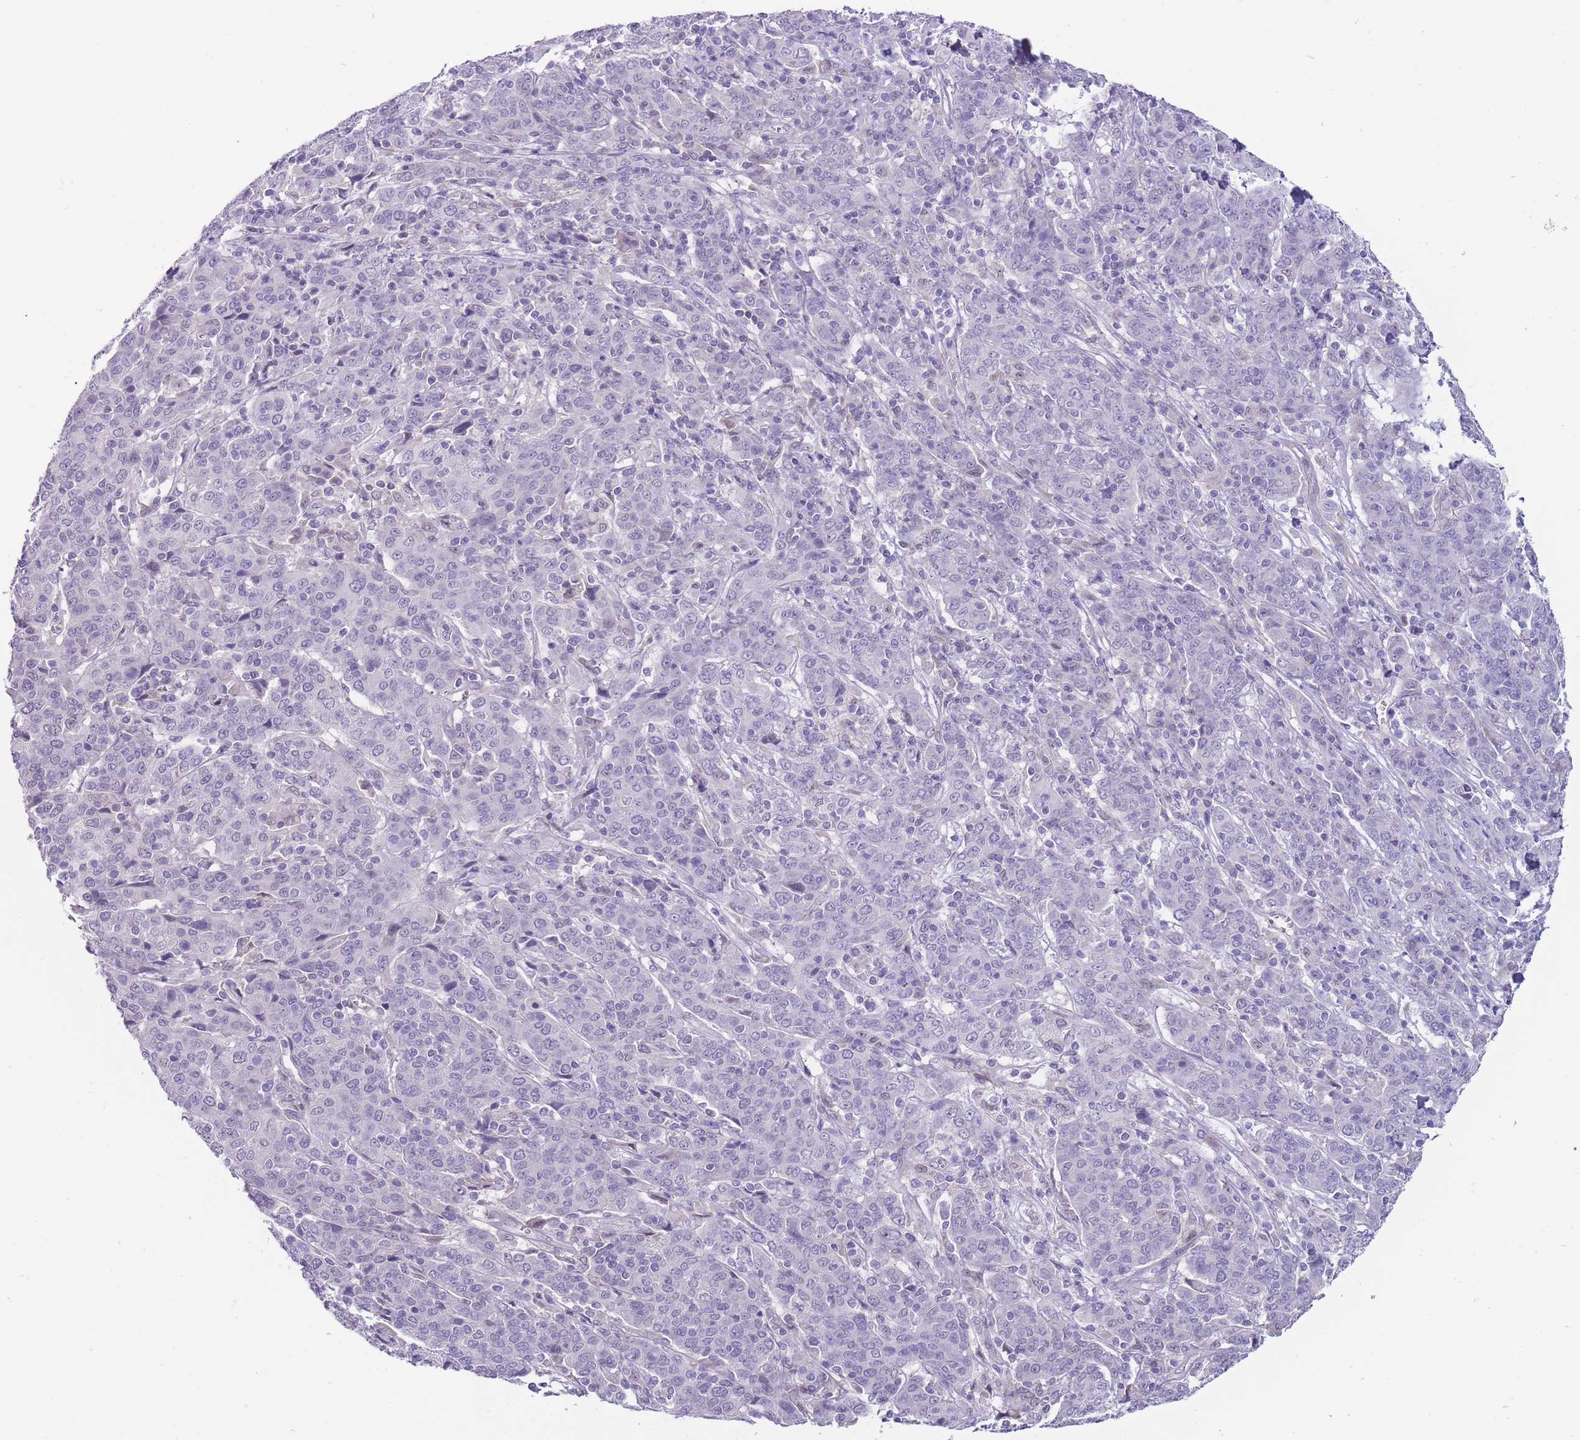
{"staining": {"intensity": "negative", "quantity": "none", "location": "none"}, "tissue": "cervical cancer", "cell_type": "Tumor cells", "image_type": "cancer", "snomed": [{"axis": "morphology", "description": "Squamous cell carcinoma, NOS"}, {"axis": "topography", "description": "Cervix"}], "caption": "Cervical cancer was stained to show a protein in brown. There is no significant positivity in tumor cells.", "gene": "ERICH4", "patient": {"sex": "female", "age": 67}}